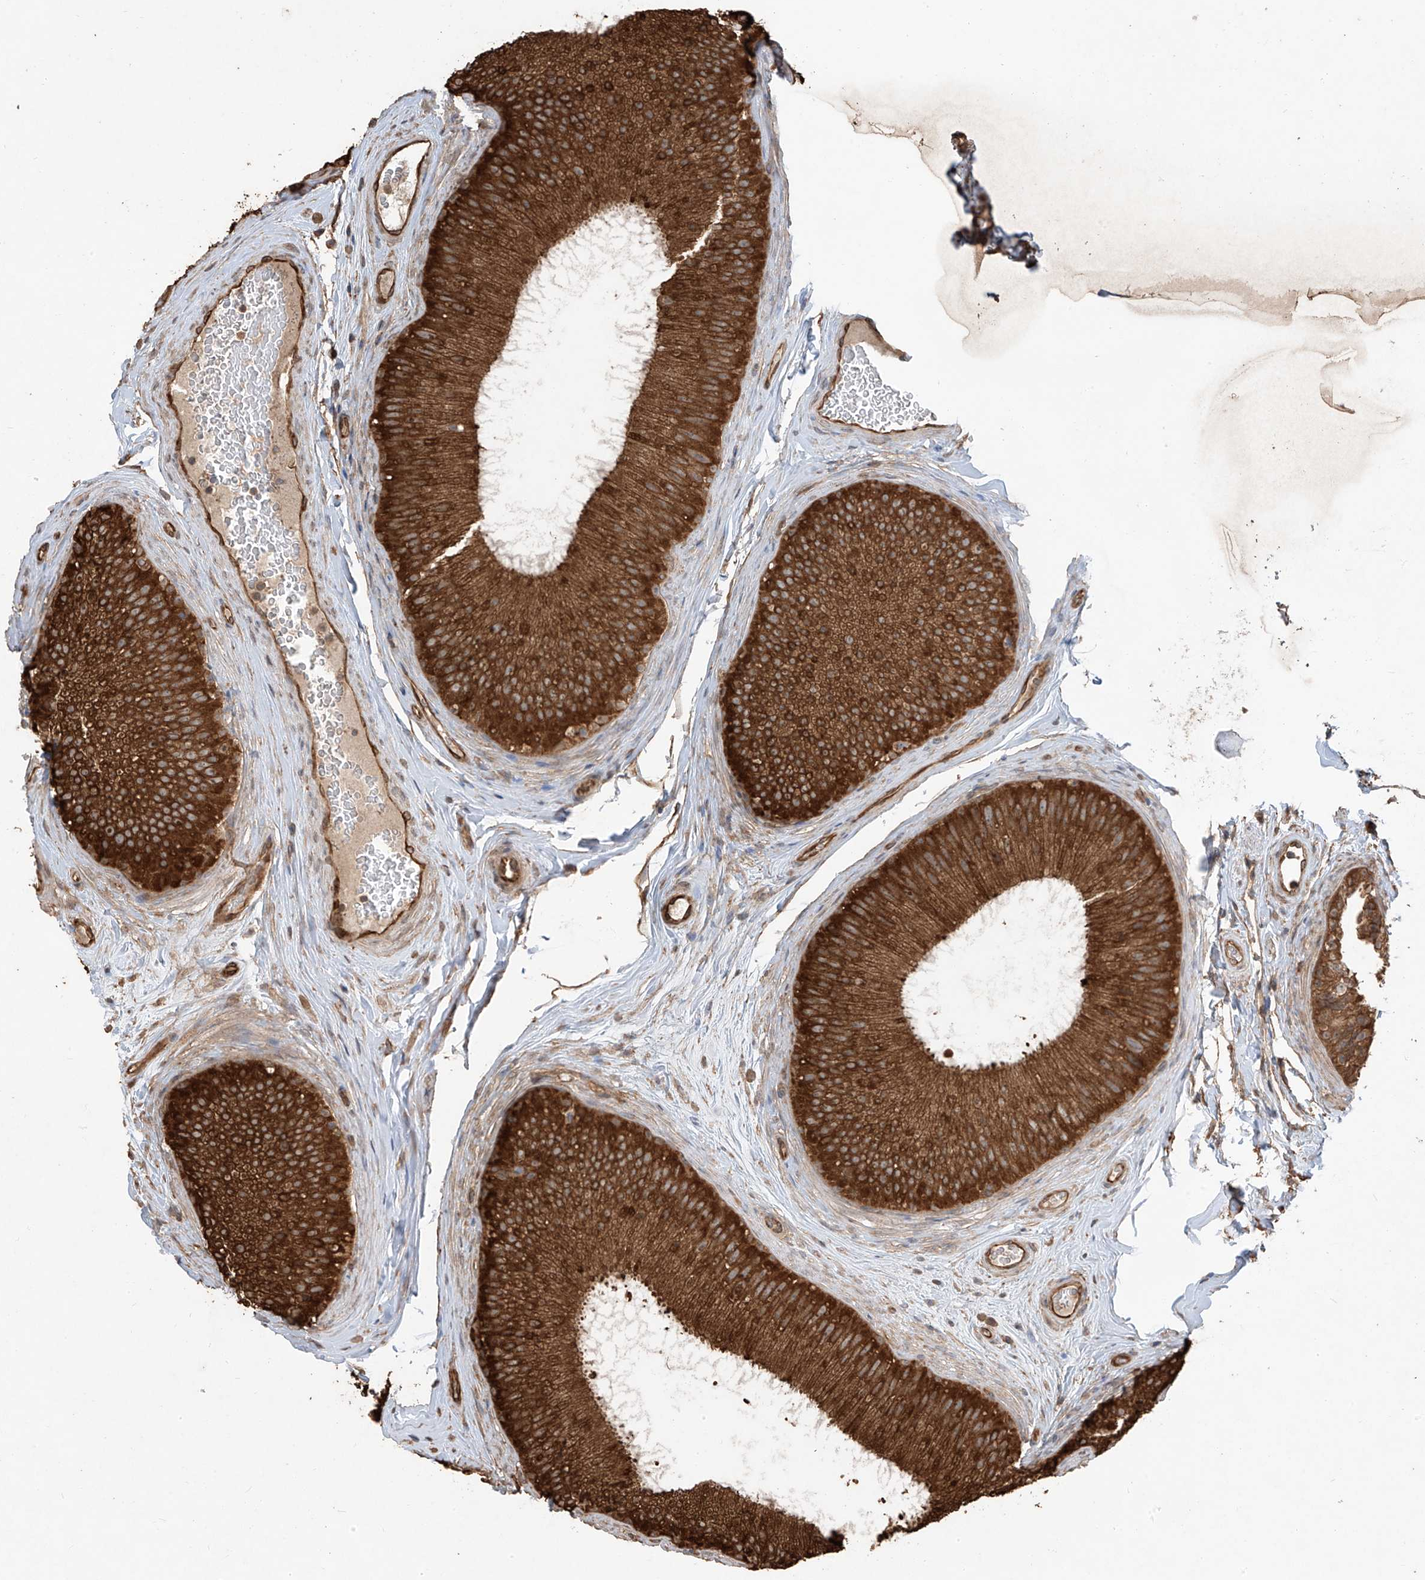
{"staining": {"intensity": "strong", "quantity": ">75%", "location": "cytoplasmic/membranous"}, "tissue": "epididymis", "cell_type": "Glandular cells", "image_type": "normal", "snomed": [{"axis": "morphology", "description": "Normal tissue, NOS"}, {"axis": "topography", "description": "Epididymis"}], "caption": "Glandular cells display high levels of strong cytoplasmic/membranous expression in about >75% of cells in benign human epididymis. (IHC, brightfield microscopy, high magnification).", "gene": "AGBL5", "patient": {"sex": "male", "age": 45}}